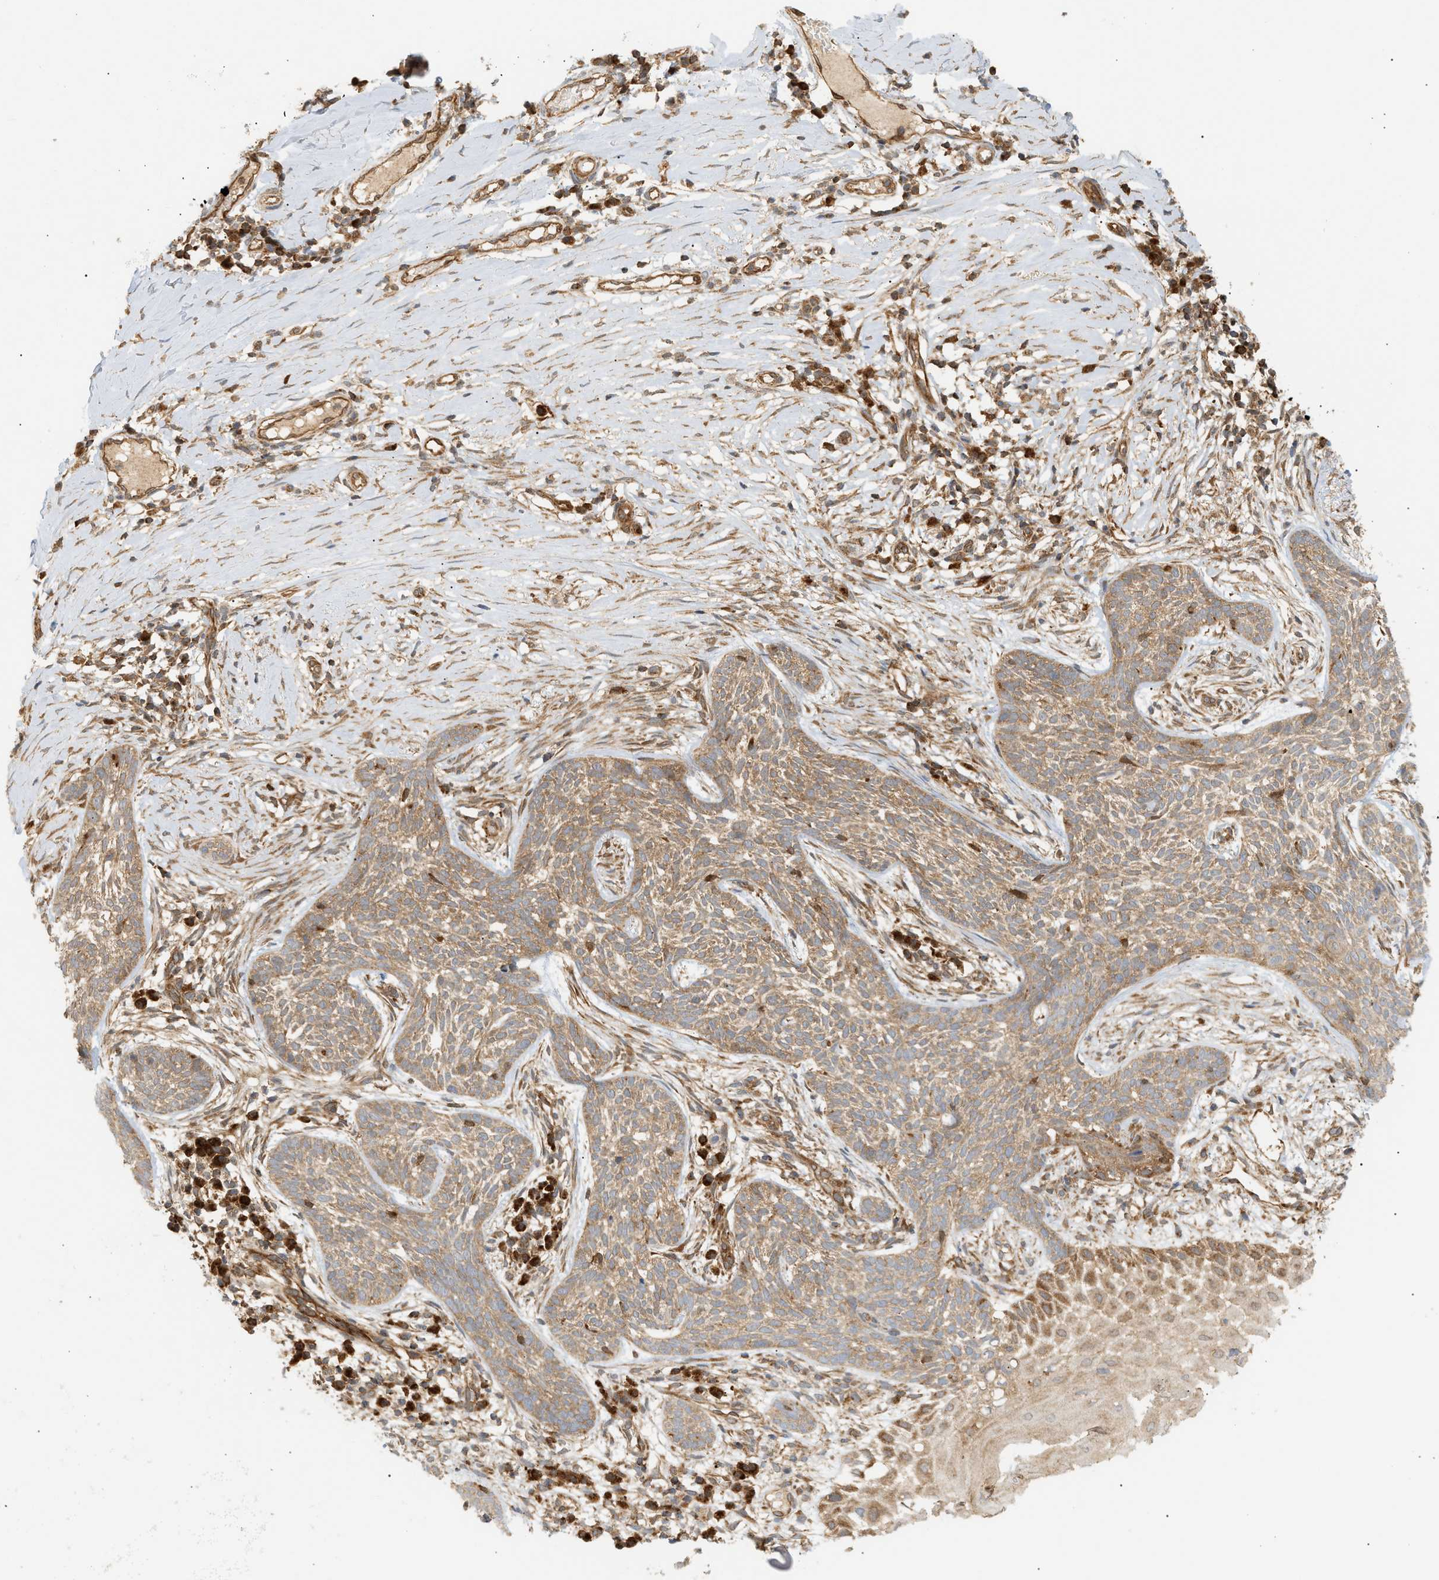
{"staining": {"intensity": "moderate", "quantity": ">75%", "location": "cytoplasmic/membranous"}, "tissue": "skin cancer", "cell_type": "Tumor cells", "image_type": "cancer", "snomed": [{"axis": "morphology", "description": "Basal cell carcinoma"}, {"axis": "topography", "description": "Skin"}], "caption": "Human basal cell carcinoma (skin) stained with a brown dye reveals moderate cytoplasmic/membranous positive expression in approximately >75% of tumor cells.", "gene": "SHC1", "patient": {"sex": "female", "age": 59}}